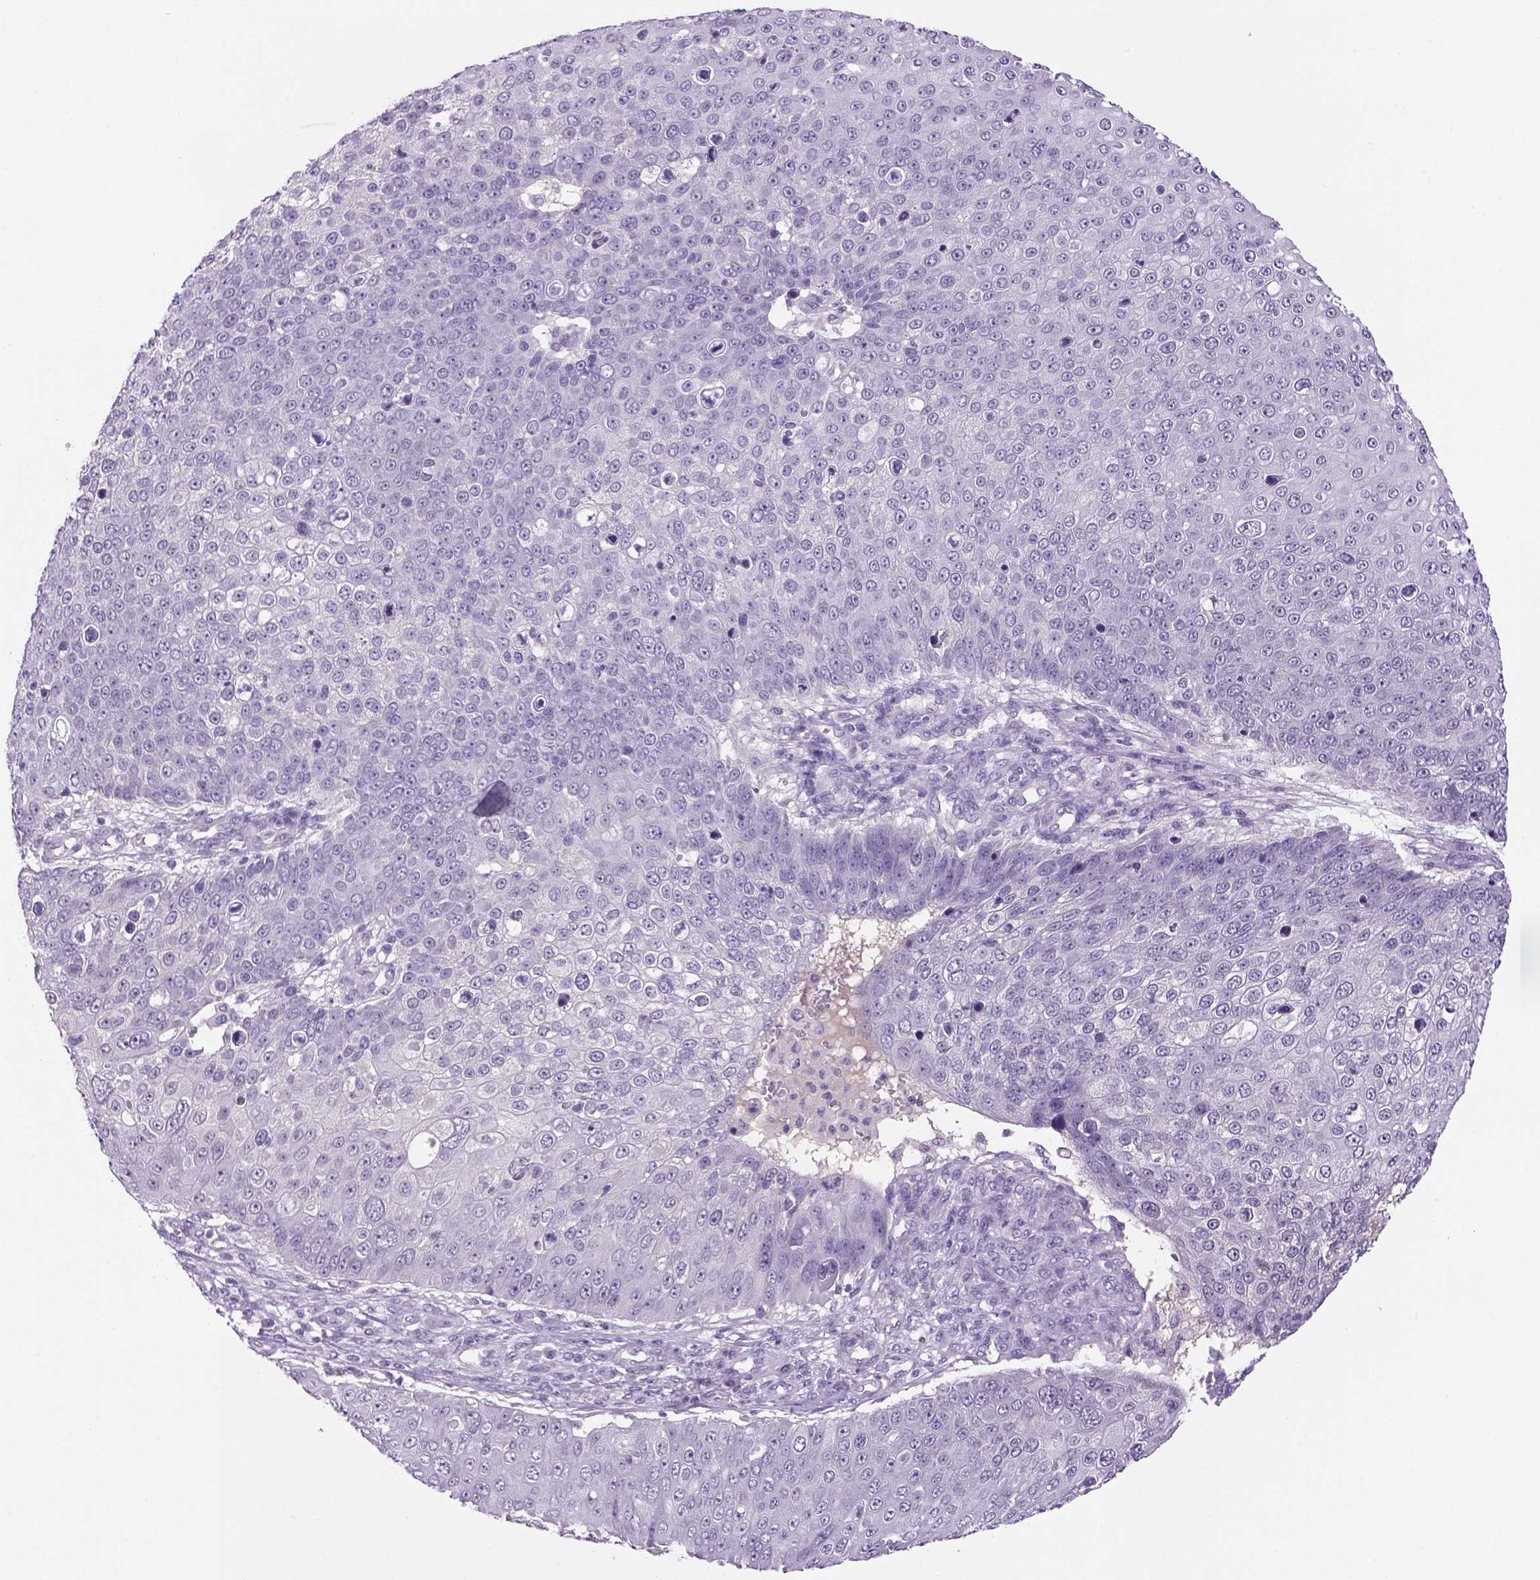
{"staining": {"intensity": "negative", "quantity": "none", "location": "none"}, "tissue": "skin cancer", "cell_type": "Tumor cells", "image_type": "cancer", "snomed": [{"axis": "morphology", "description": "Squamous cell carcinoma, NOS"}, {"axis": "topography", "description": "Skin"}], "caption": "Squamous cell carcinoma (skin) was stained to show a protein in brown. There is no significant staining in tumor cells. The staining is performed using DAB (3,3'-diaminobenzidine) brown chromogen with nuclei counter-stained in using hematoxylin.", "gene": "DBH", "patient": {"sex": "male", "age": 71}}